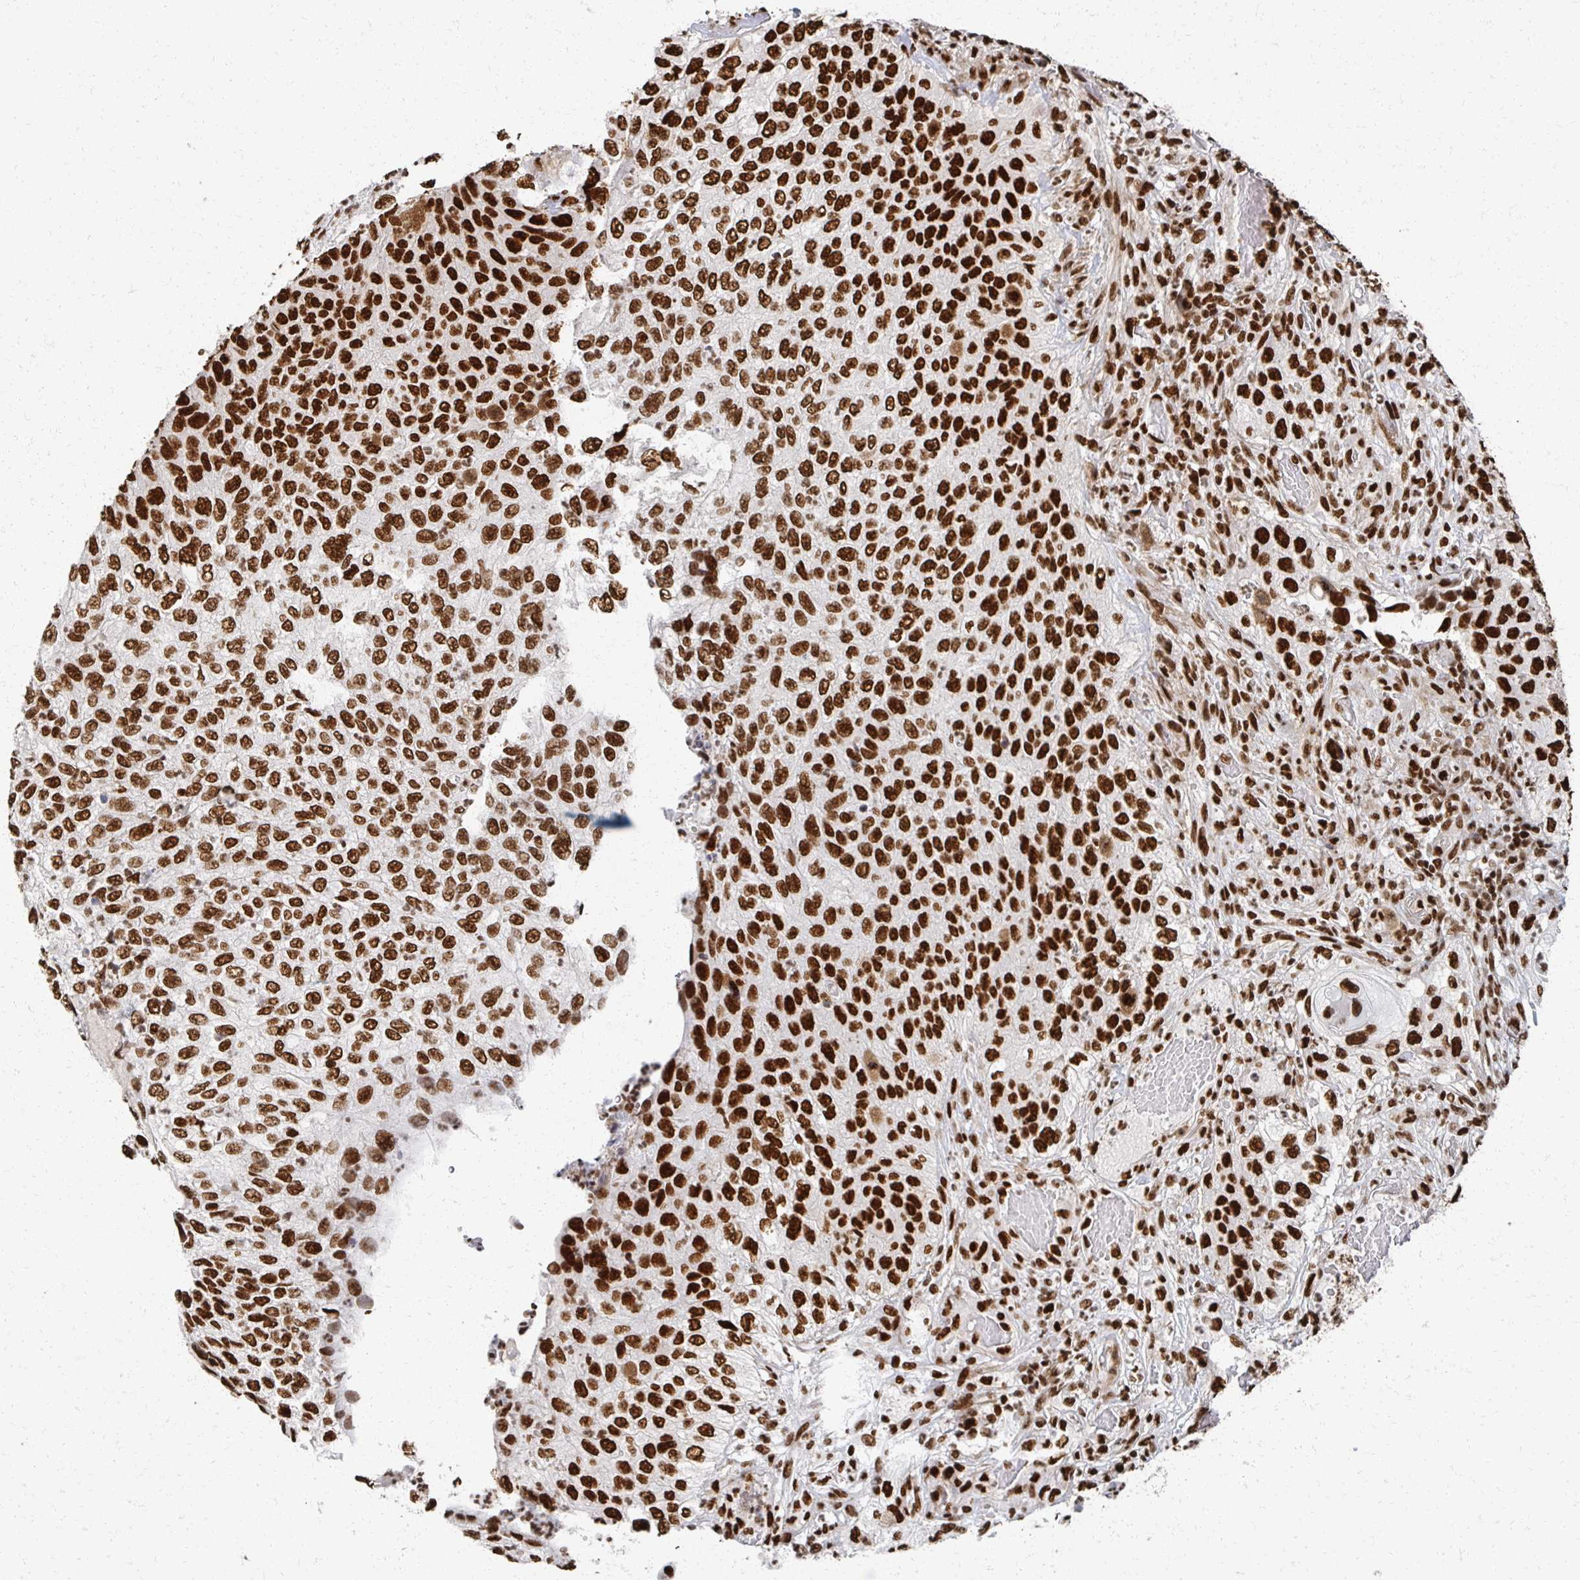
{"staining": {"intensity": "strong", "quantity": ">75%", "location": "nuclear"}, "tissue": "urothelial cancer", "cell_type": "Tumor cells", "image_type": "cancer", "snomed": [{"axis": "morphology", "description": "Urothelial carcinoma, High grade"}, {"axis": "topography", "description": "Urinary bladder"}], "caption": "This micrograph demonstrates immunohistochemistry staining of high-grade urothelial carcinoma, with high strong nuclear positivity in about >75% of tumor cells.", "gene": "RBBP7", "patient": {"sex": "female", "age": 60}}